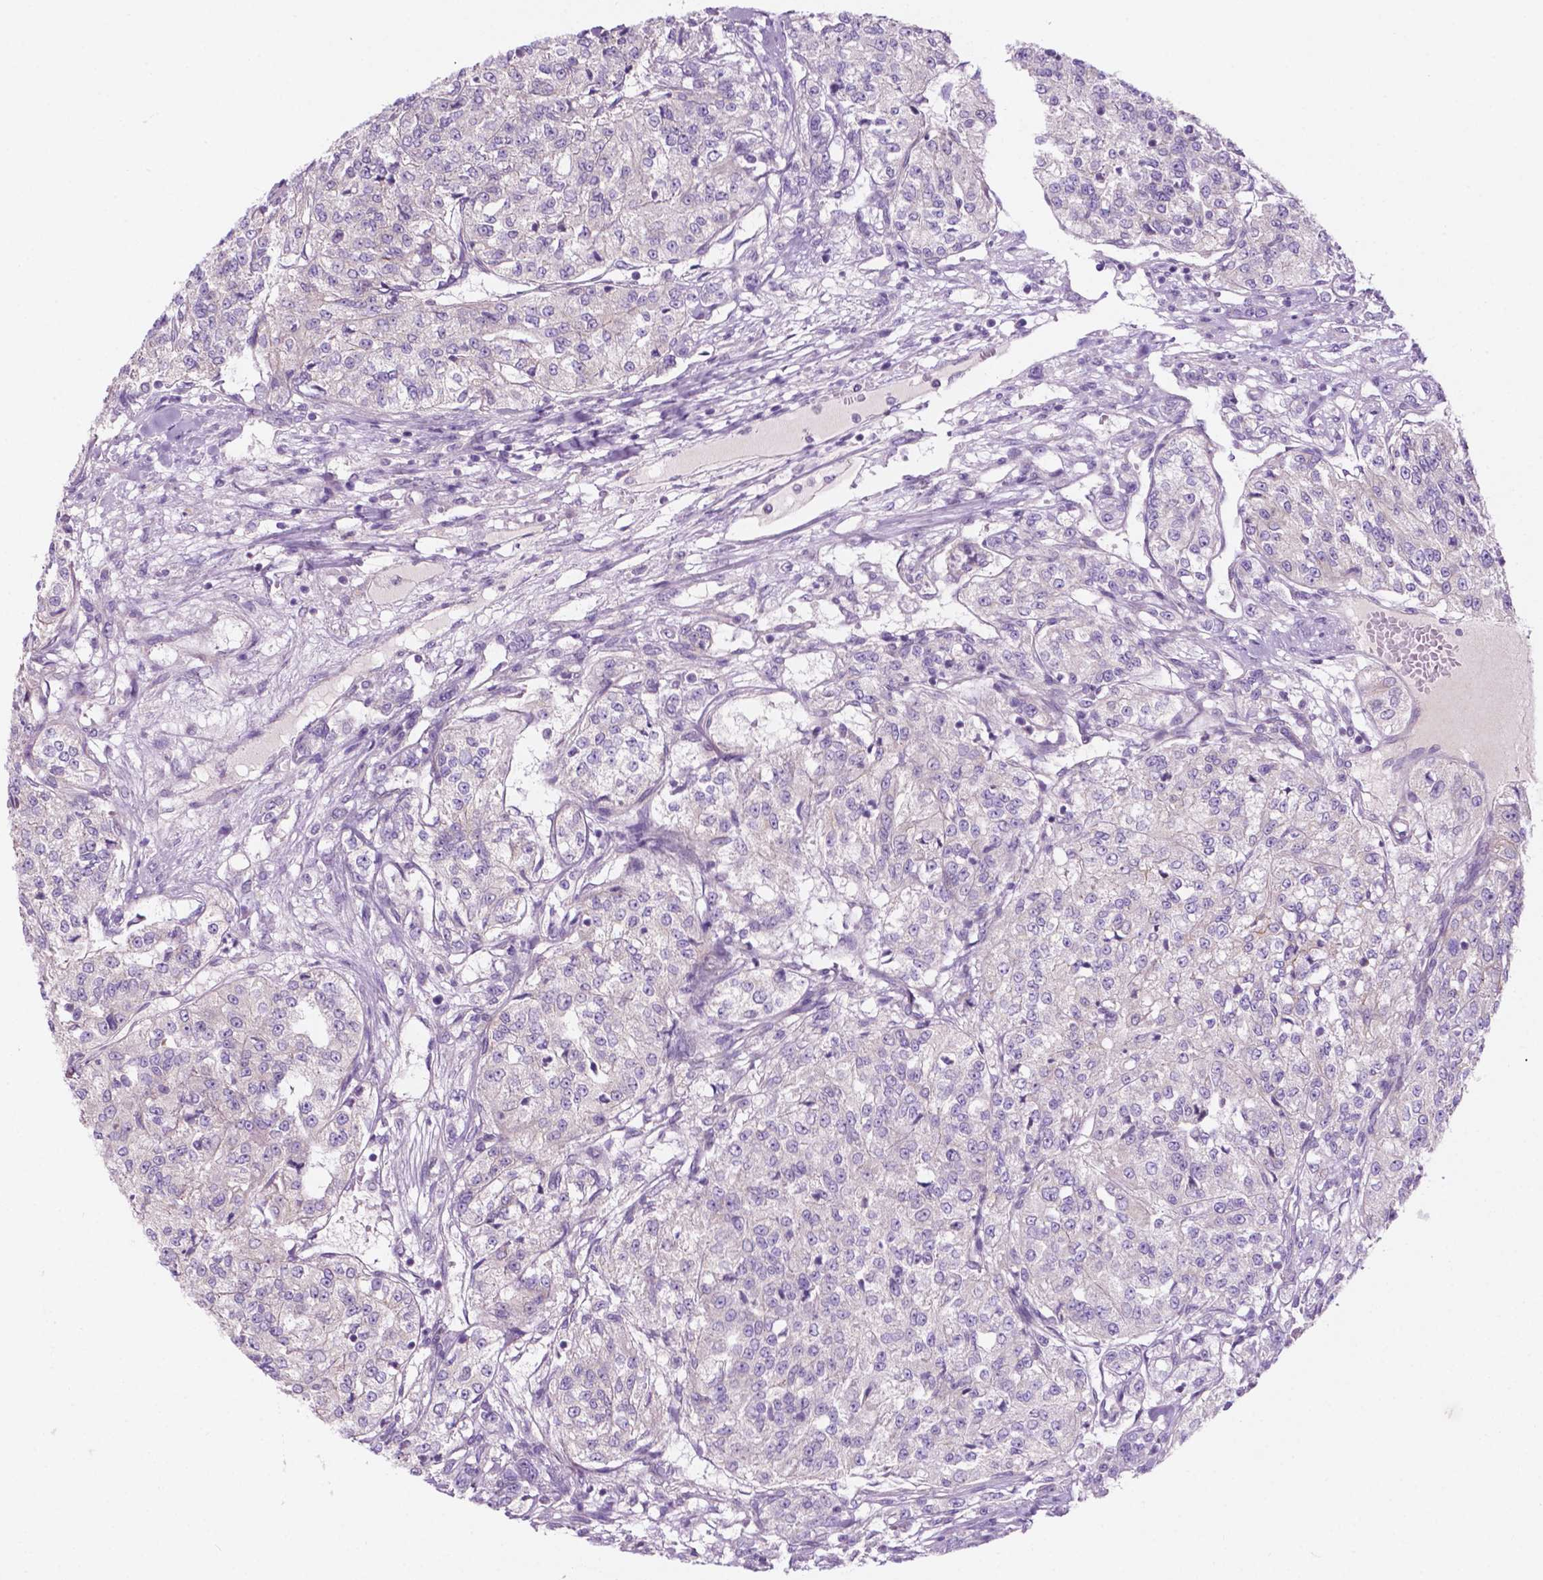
{"staining": {"intensity": "negative", "quantity": "none", "location": "none"}, "tissue": "renal cancer", "cell_type": "Tumor cells", "image_type": "cancer", "snomed": [{"axis": "morphology", "description": "Adenocarcinoma, NOS"}, {"axis": "topography", "description": "Kidney"}], "caption": "This is a photomicrograph of immunohistochemistry staining of renal adenocarcinoma, which shows no expression in tumor cells. The staining is performed using DAB brown chromogen with nuclei counter-stained in using hematoxylin.", "gene": "FAM50B", "patient": {"sex": "female", "age": 63}}